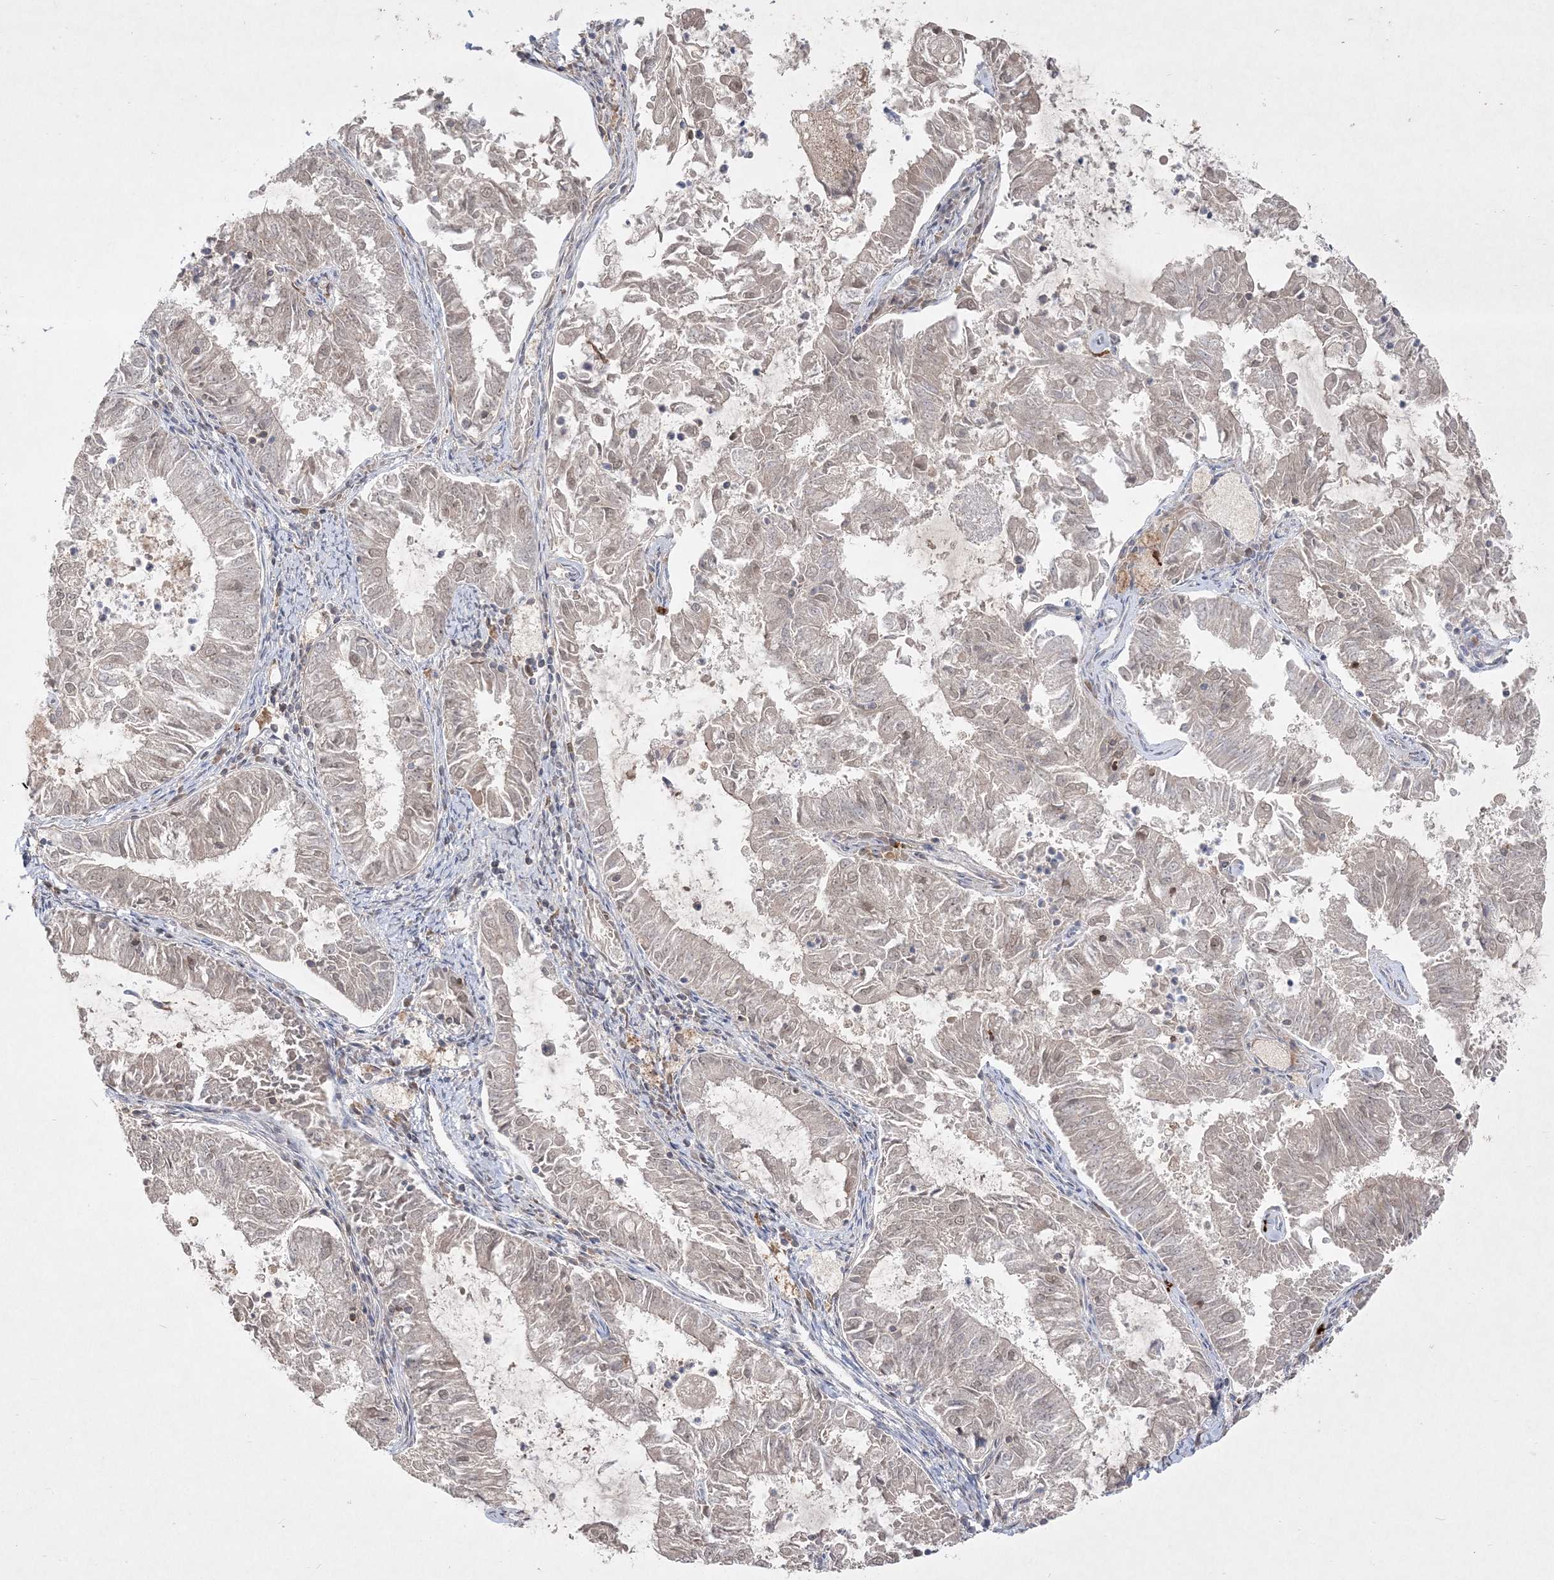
{"staining": {"intensity": "negative", "quantity": "none", "location": "none"}, "tissue": "endometrial cancer", "cell_type": "Tumor cells", "image_type": "cancer", "snomed": [{"axis": "morphology", "description": "Adenocarcinoma, NOS"}, {"axis": "topography", "description": "Endometrium"}], "caption": "A high-resolution photomicrograph shows IHC staining of endometrial cancer, which shows no significant positivity in tumor cells. (Brightfield microscopy of DAB (3,3'-diaminobenzidine) IHC at high magnification).", "gene": "CLNK", "patient": {"sex": "female", "age": 57}}